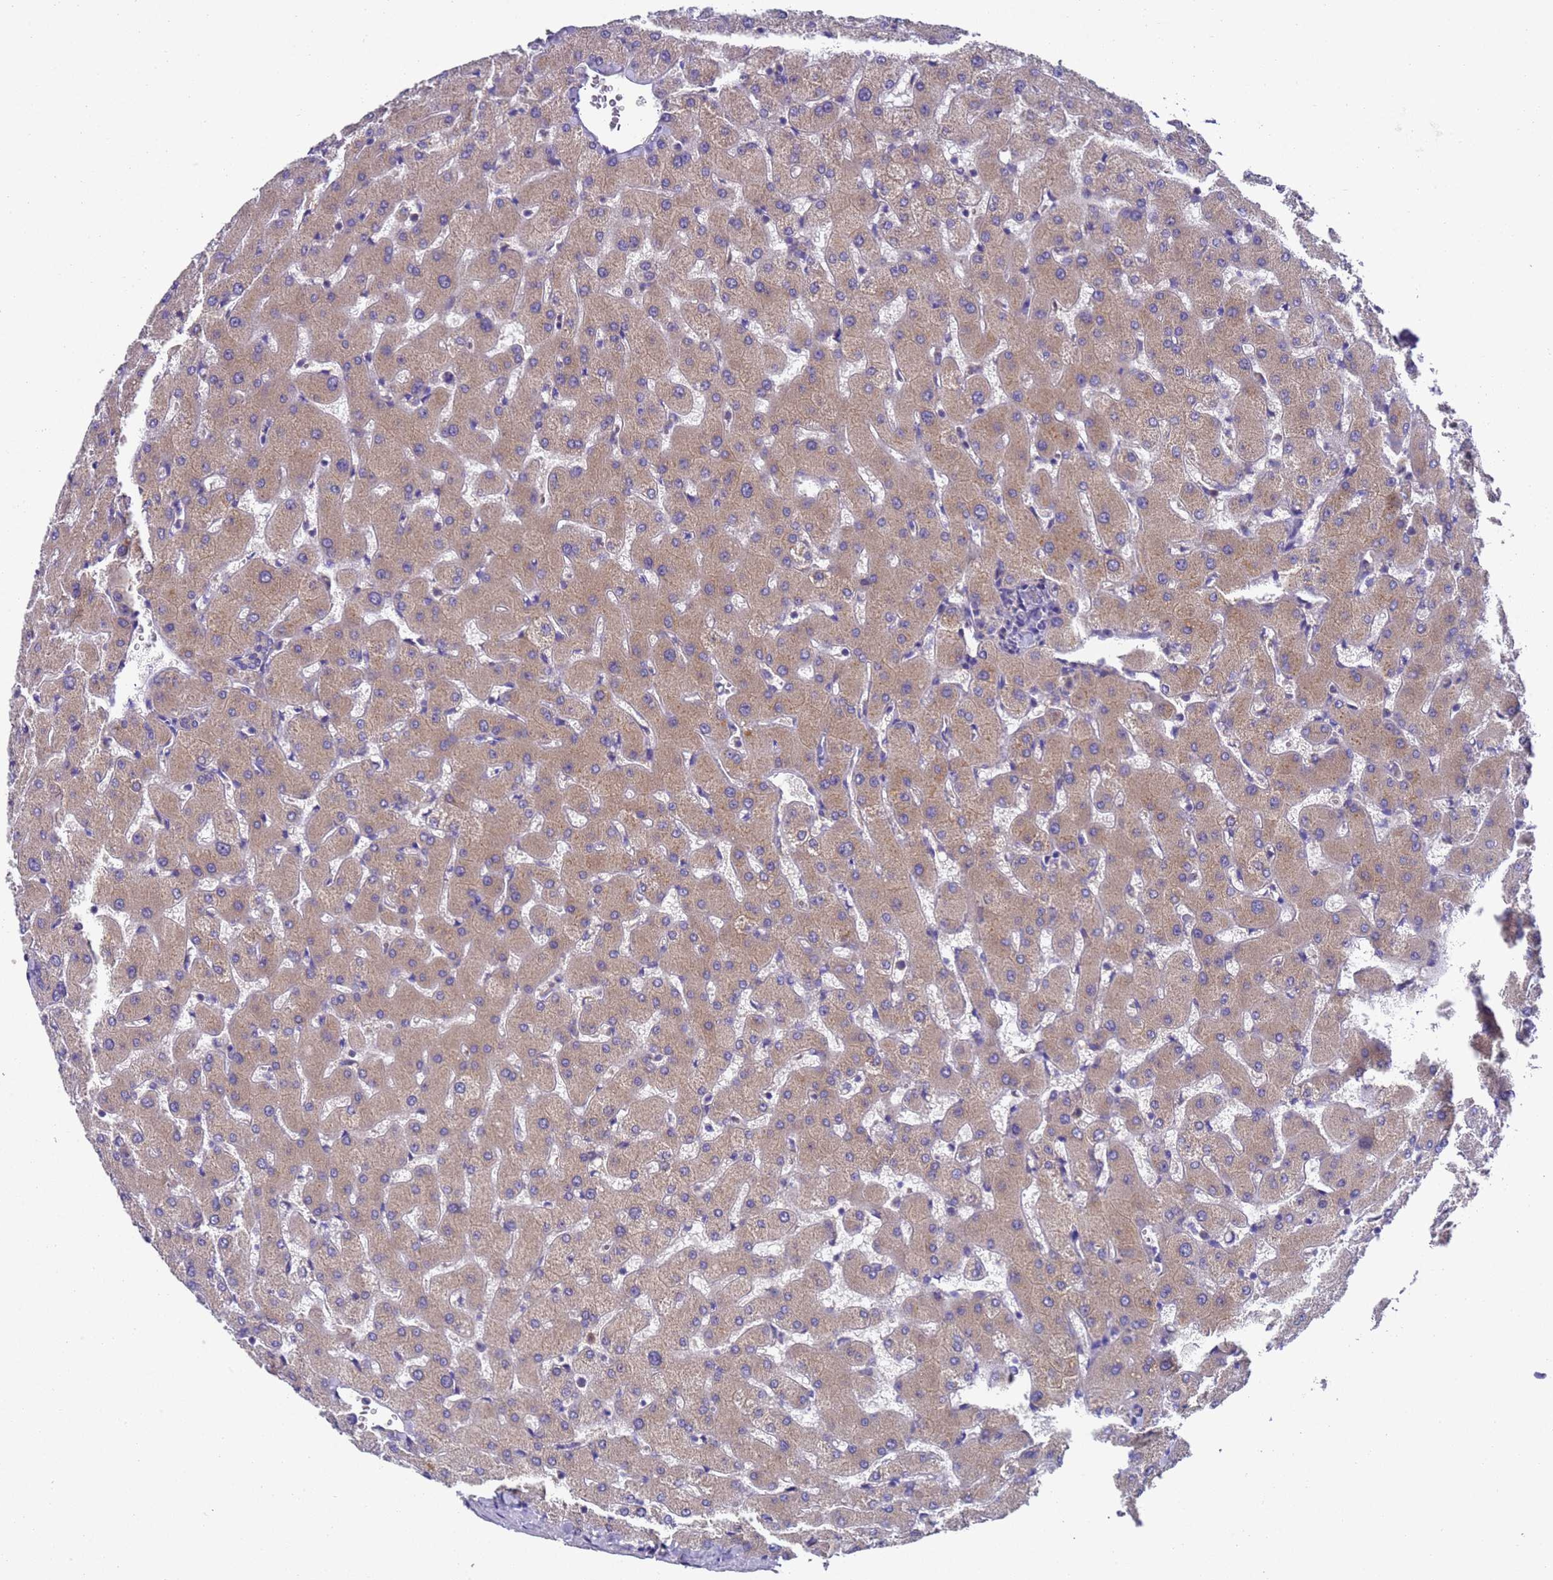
{"staining": {"intensity": "negative", "quantity": "none", "location": "none"}, "tissue": "liver", "cell_type": "Cholangiocytes", "image_type": "normal", "snomed": [{"axis": "morphology", "description": "Normal tissue, NOS"}, {"axis": "topography", "description": "Liver"}], "caption": "Immunohistochemistry (IHC) image of normal liver stained for a protein (brown), which reveals no staining in cholangiocytes. (DAB immunohistochemistry (IHC), high magnification).", "gene": "DCAF12L1", "patient": {"sex": "female", "age": 63}}